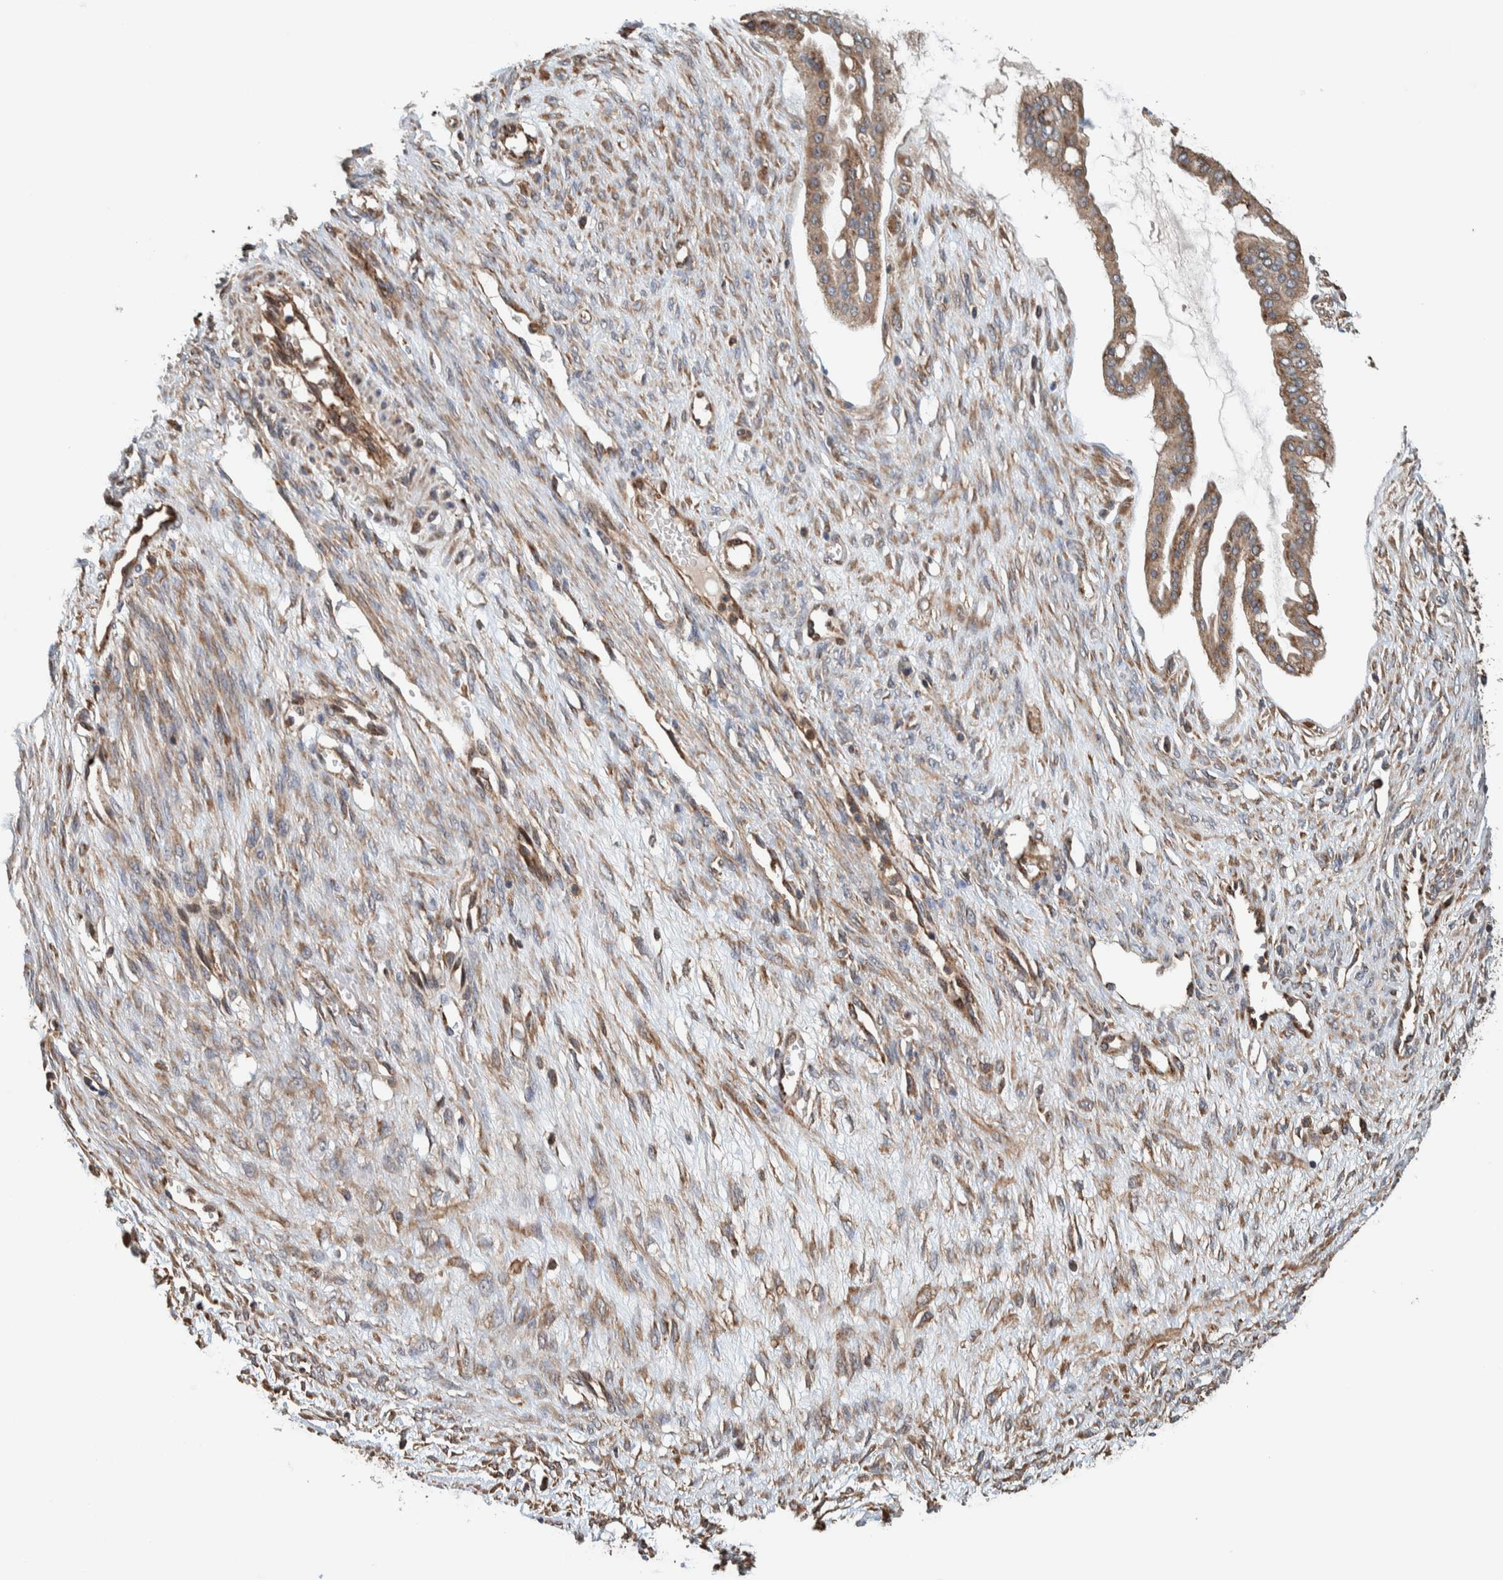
{"staining": {"intensity": "moderate", "quantity": ">75%", "location": "cytoplasmic/membranous"}, "tissue": "ovarian cancer", "cell_type": "Tumor cells", "image_type": "cancer", "snomed": [{"axis": "morphology", "description": "Cystadenocarcinoma, mucinous, NOS"}, {"axis": "topography", "description": "Ovary"}], "caption": "Mucinous cystadenocarcinoma (ovarian) stained with immunohistochemistry (IHC) reveals moderate cytoplasmic/membranous positivity in about >75% of tumor cells.", "gene": "PLA2G3", "patient": {"sex": "female", "age": 73}}